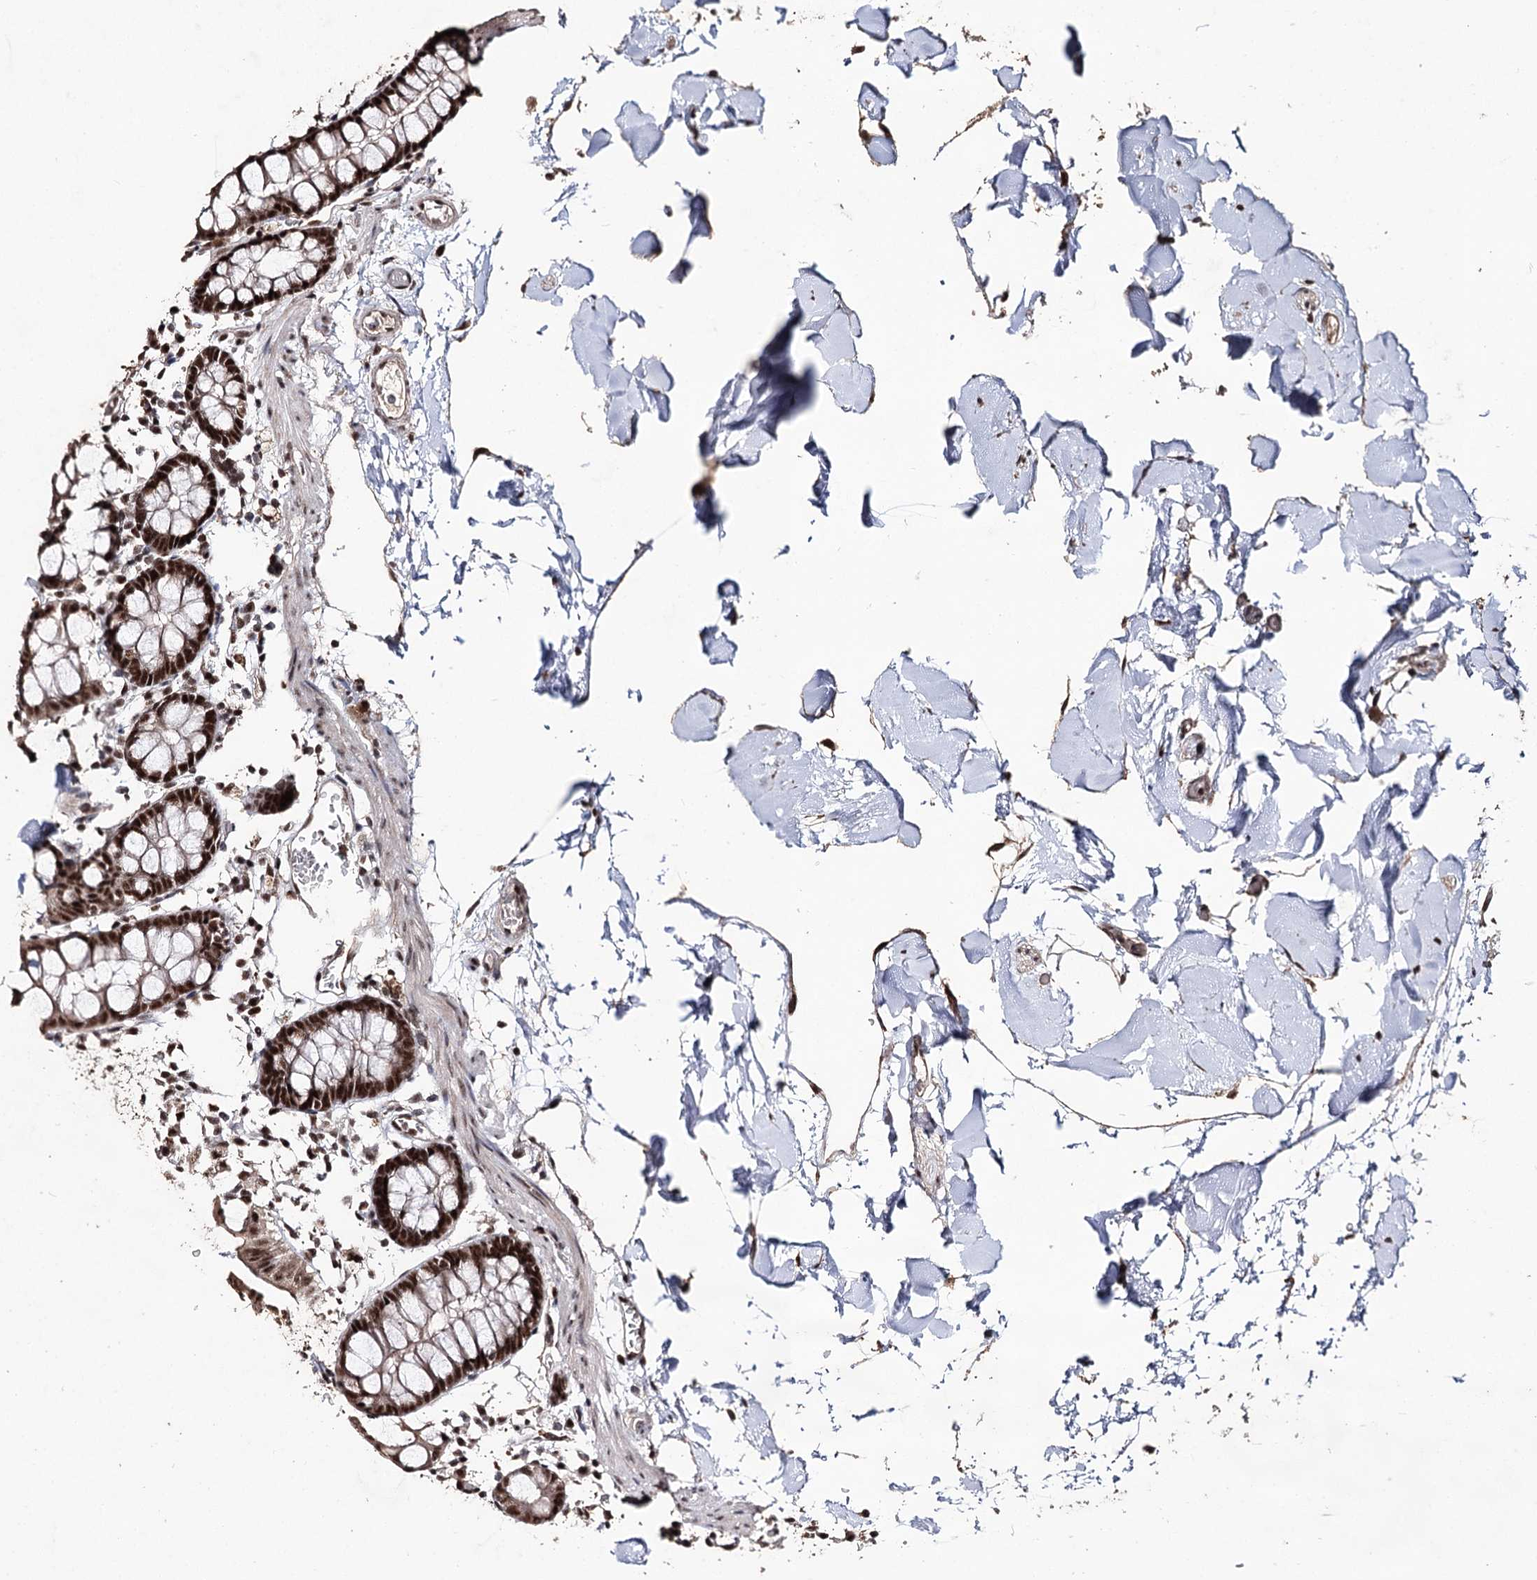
{"staining": {"intensity": "moderate", "quantity": ">75%", "location": "cytoplasmic/membranous,nuclear"}, "tissue": "colon", "cell_type": "Endothelial cells", "image_type": "normal", "snomed": [{"axis": "morphology", "description": "Normal tissue, NOS"}, {"axis": "topography", "description": "Colon"}], "caption": "IHC of benign human colon demonstrates medium levels of moderate cytoplasmic/membranous,nuclear staining in approximately >75% of endothelial cells.", "gene": "U2SURP", "patient": {"sex": "male", "age": 75}}